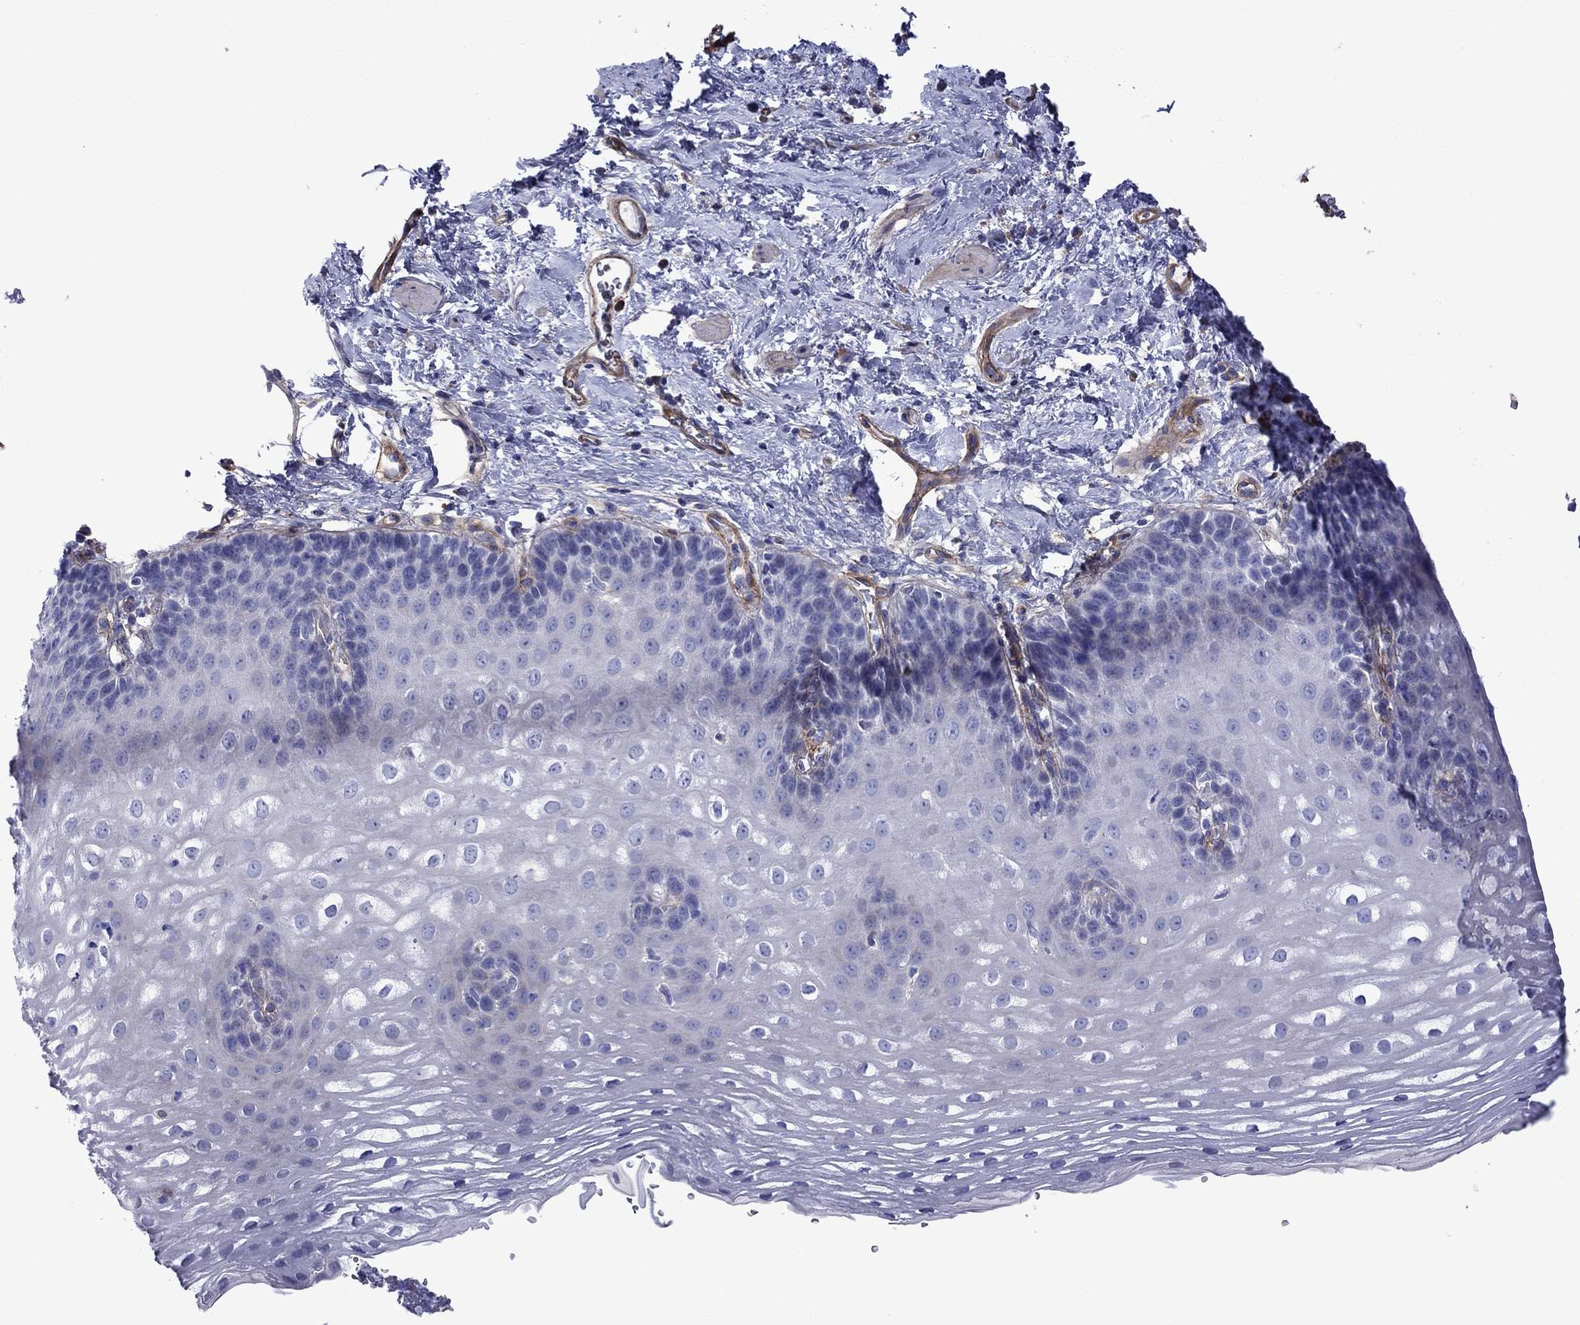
{"staining": {"intensity": "negative", "quantity": "none", "location": "none"}, "tissue": "esophagus", "cell_type": "Squamous epithelial cells", "image_type": "normal", "snomed": [{"axis": "morphology", "description": "Normal tissue, NOS"}, {"axis": "topography", "description": "Esophagus"}], "caption": "IHC image of normal esophagus stained for a protein (brown), which reveals no expression in squamous epithelial cells. (Stains: DAB (3,3'-diaminobenzidine) IHC with hematoxylin counter stain, Microscopy: brightfield microscopy at high magnification).", "gene": "HSPG2", "patient": {"sex": "male", "age": 64}}